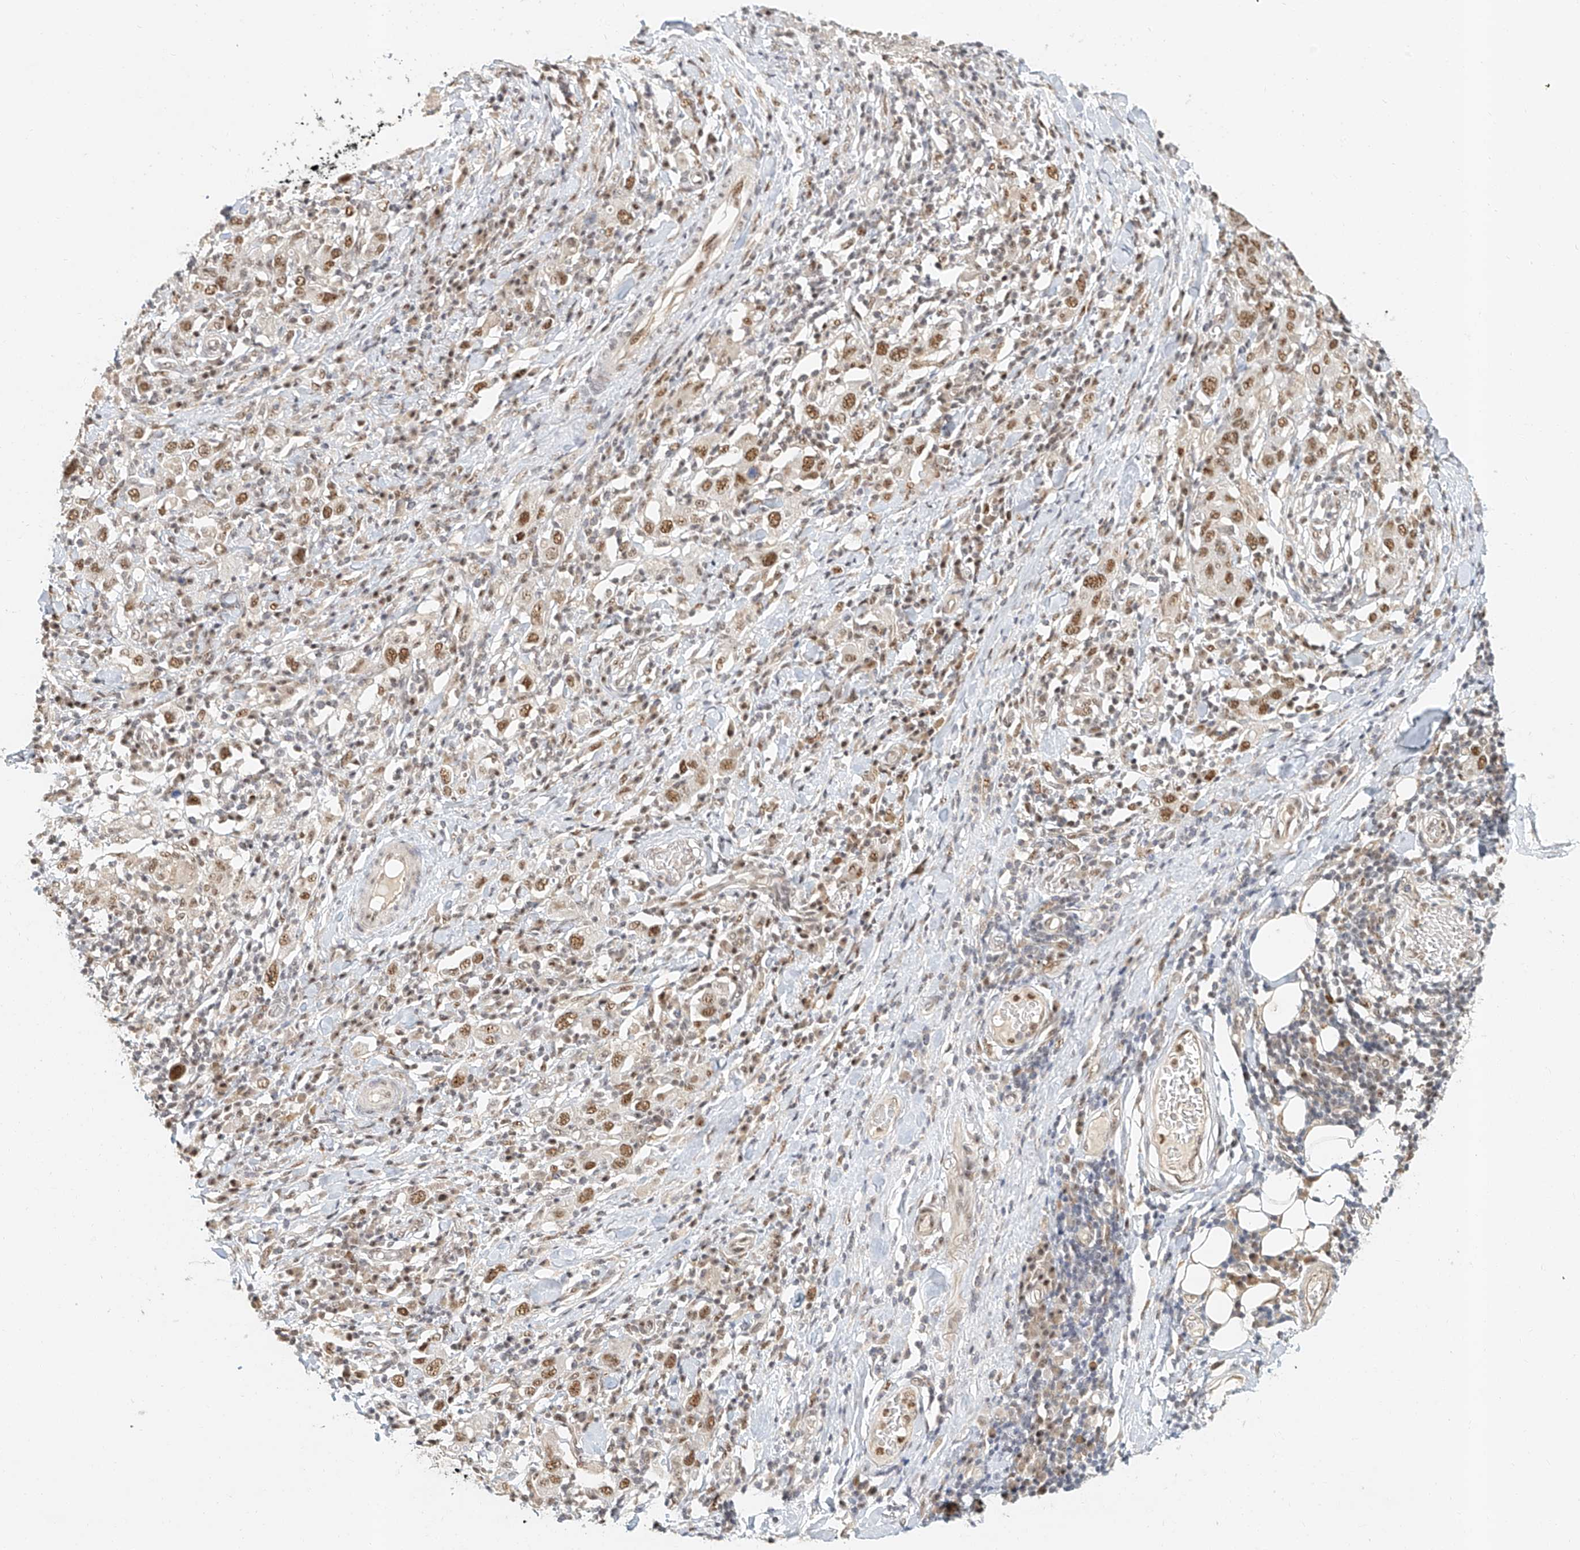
{"staining": {"intensity": "moderate", "quantity": ">75%", "location": "nuclear"}, "tissue": "stomach cancer", "cell_type": "Tumor cells", "image_type": "cancer", "snomed": [{"axis": "morphology", "description": "Adenocarcinoma, NOS"}, {"axis": "topography", "description": "Stomach, upper"}], "caption": "Stomach cancer was stained to show a protein in brown. There is medium levels of moderate nuclear expression in about >75% of tumor cells.", "gene": "CXorf58", "patient": {"sex": "male", "age": 62}}